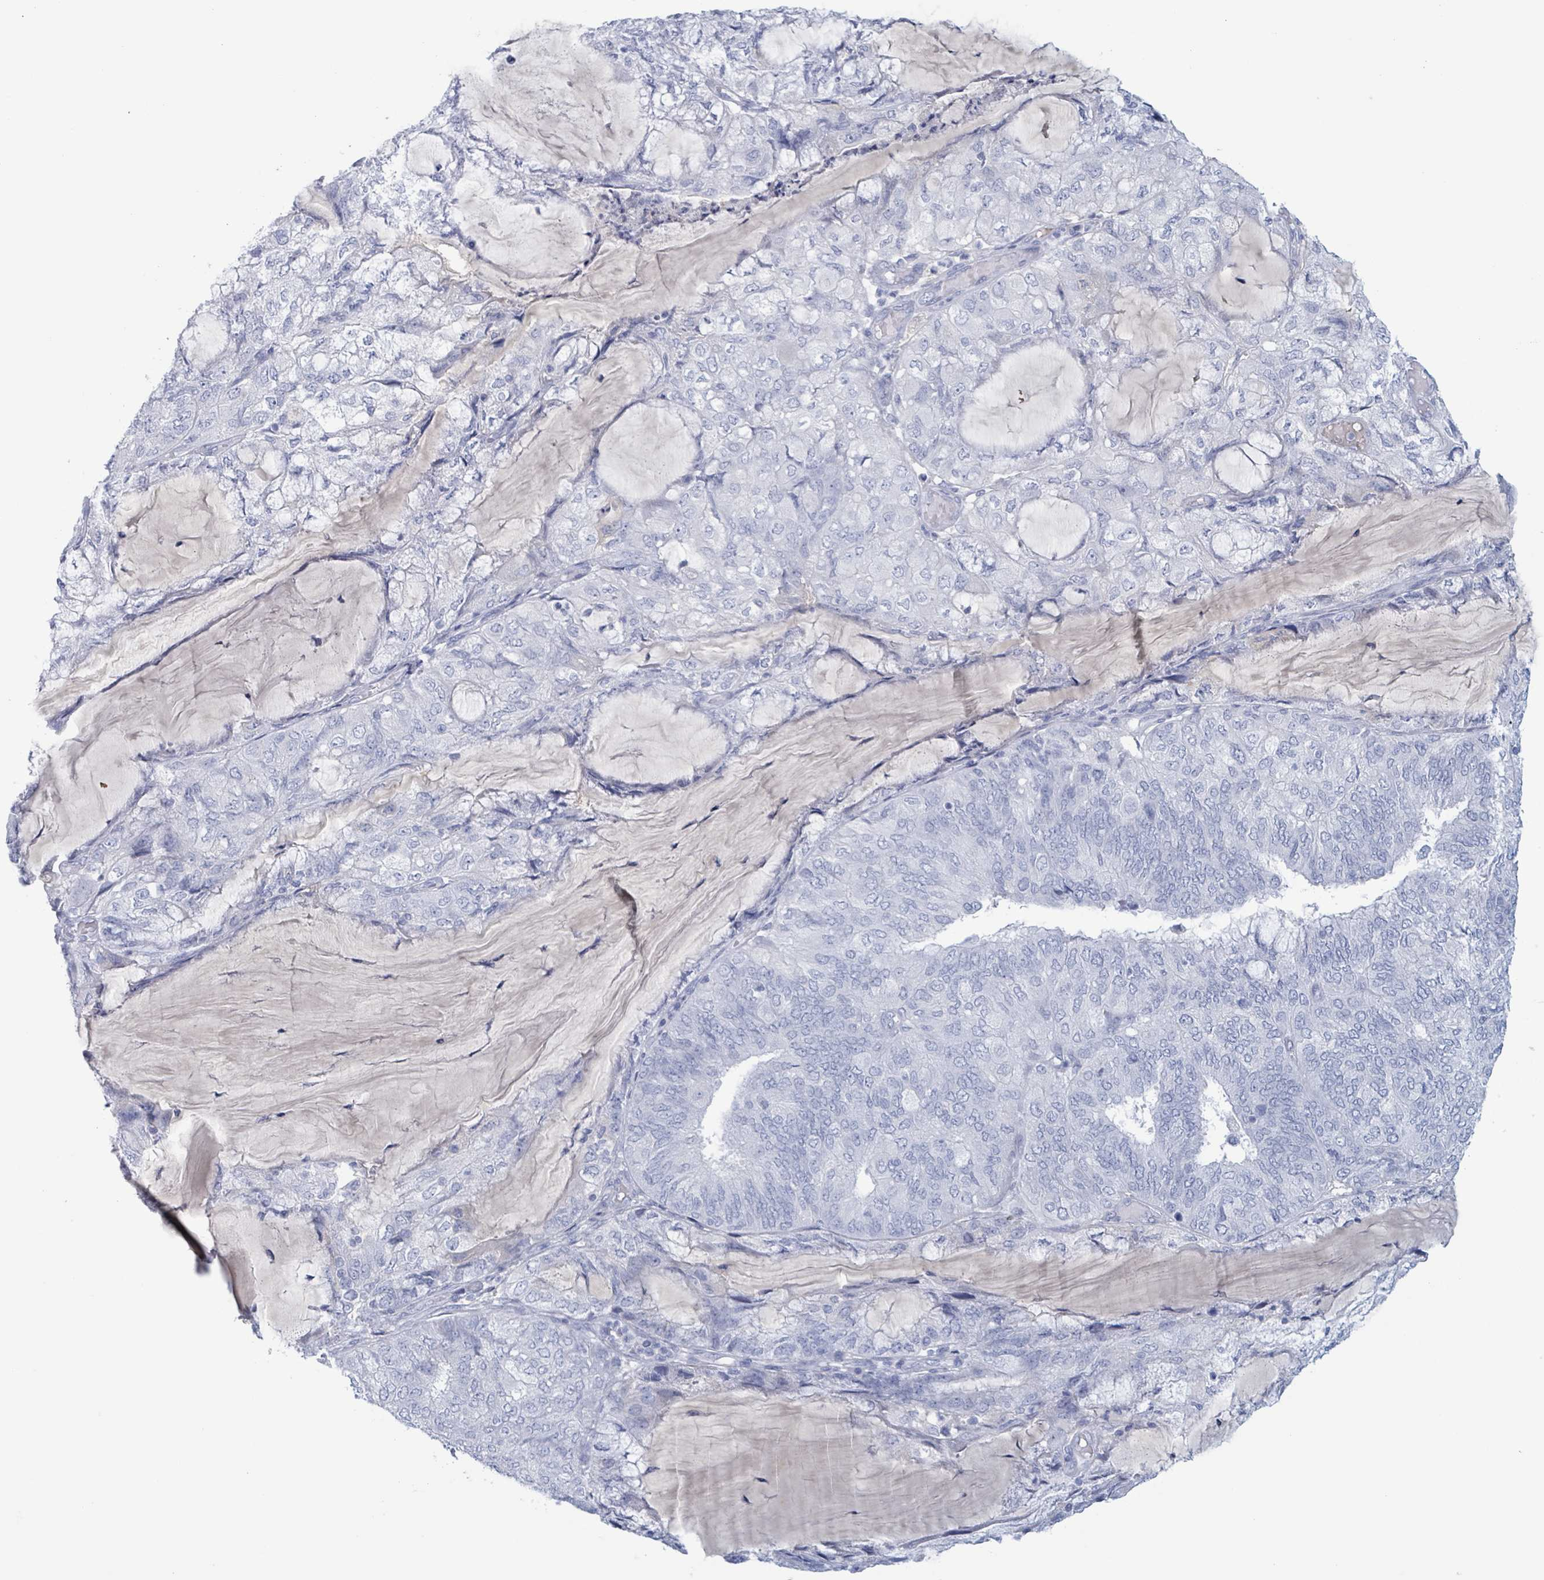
{"staining": {"intensity": "negative", "quantity": "none", "location": "none"}, "tissue": "endometrial cancer", "cell_type": "Tumor cells", "image_type": "cancer", "snomed": [{"axis": "morphology", "description": "Adenocarcinoma, NOS"}, {"axis": "topography", "description": "Endometrium"}], "caption": "Tumor cells show no significant expression in endometrial adenocarcinoma.", "gene": "KLK4", "patient": {"sex": "female", "age": 81}}